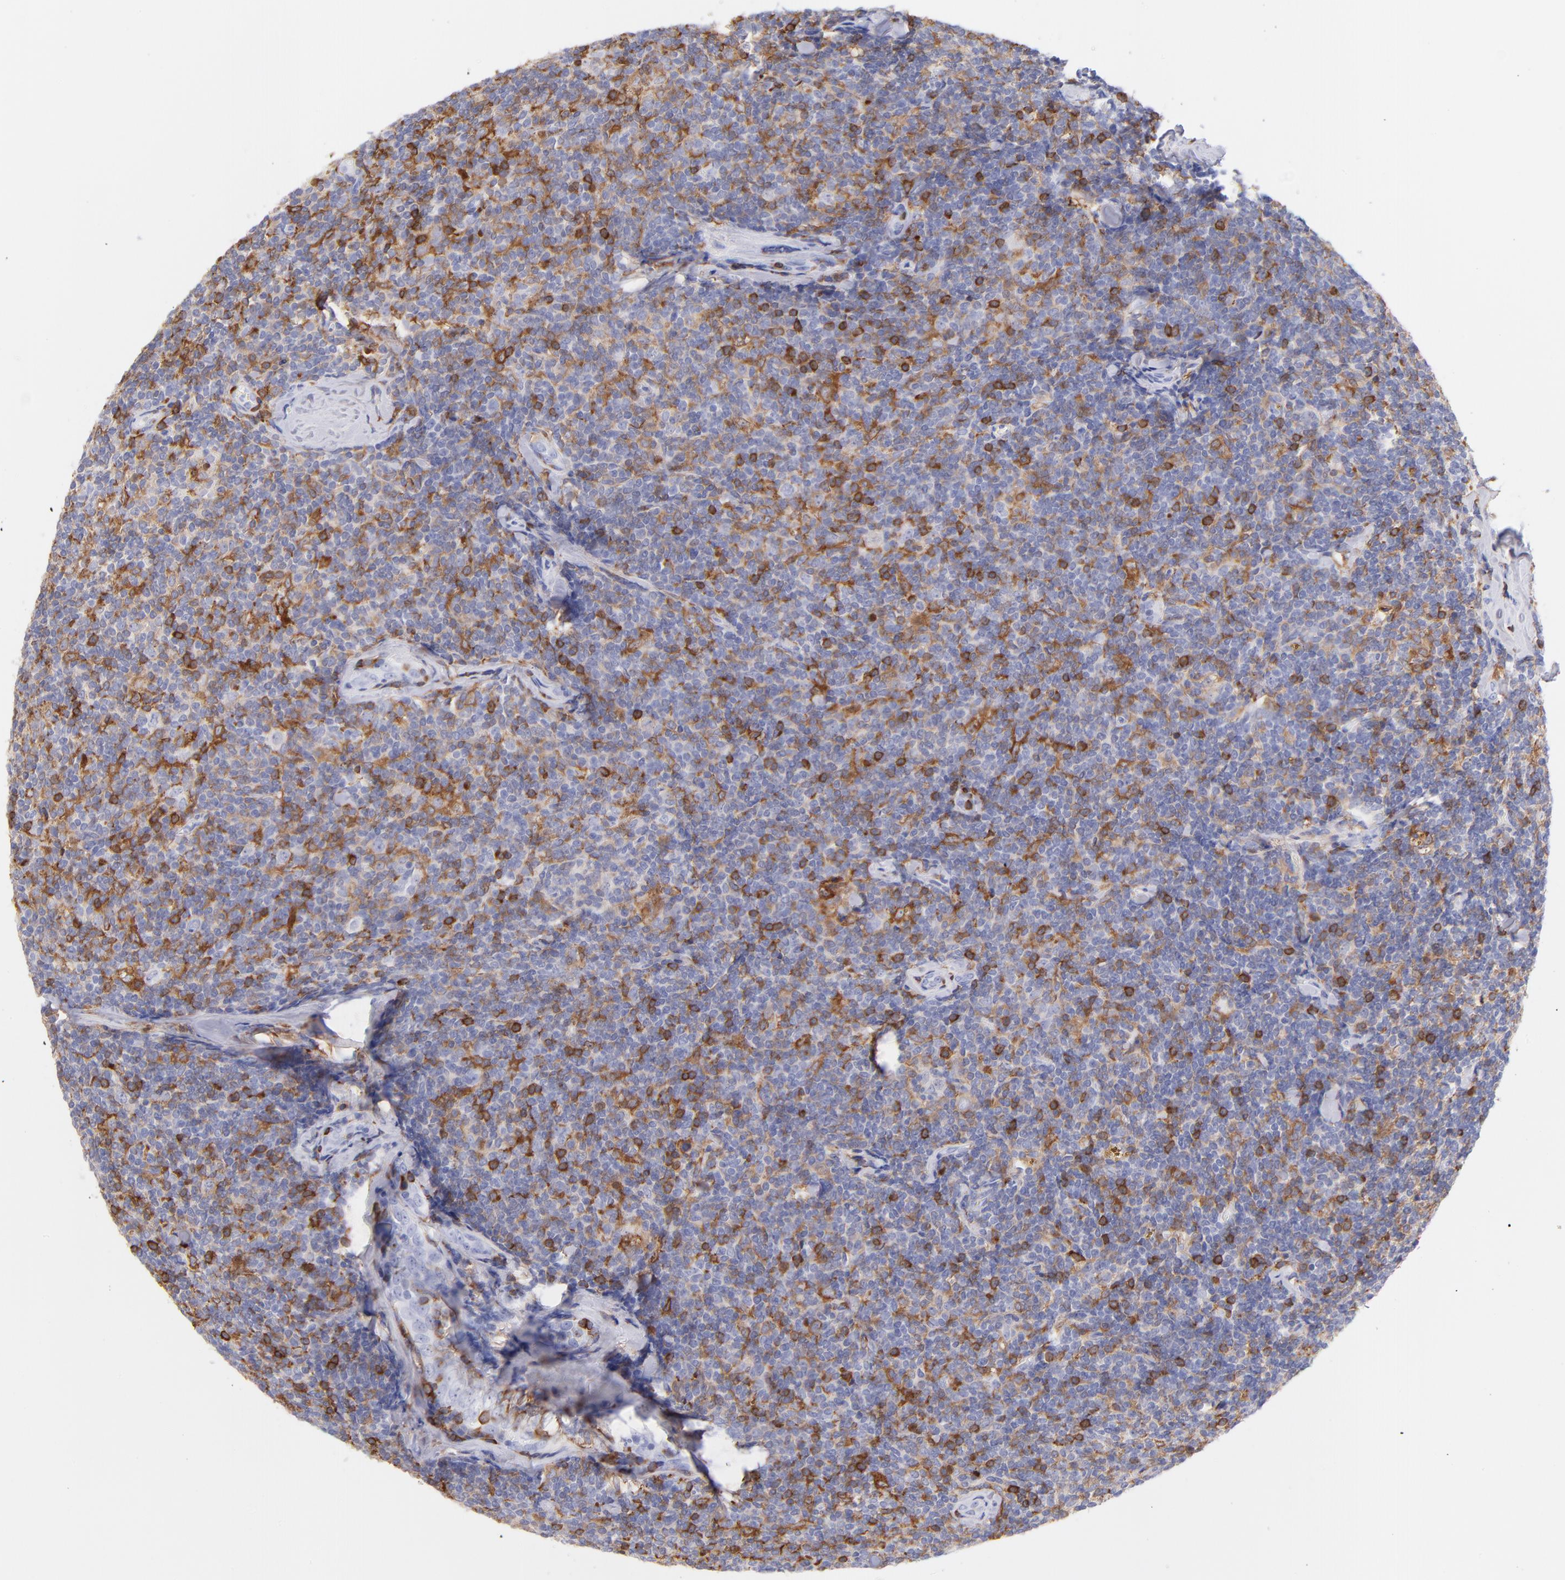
{"staining": {"intensity": "strong", "quantity": "<25%", "location": "cytoplasmic/membranous"}, "tissue": "lymphoma", "cell_type": "Tumor cells", "image_type": "cancer", "snomed": [{"axis": "morphology", "description": "Malignant lymphoma, non-Hodgkin's type, Low grade"}, {"axis": "topography", "description": "Lymph node"}], "caption": "The histopathology image reveals immunohistochemical staining of lymphoma. There is strong cytoplasmic/membranous positivity is appreciated in approximately <25% of tumor cells.", "gene": "PRKCA", "patient": {"sex": "female", "age": 56}}